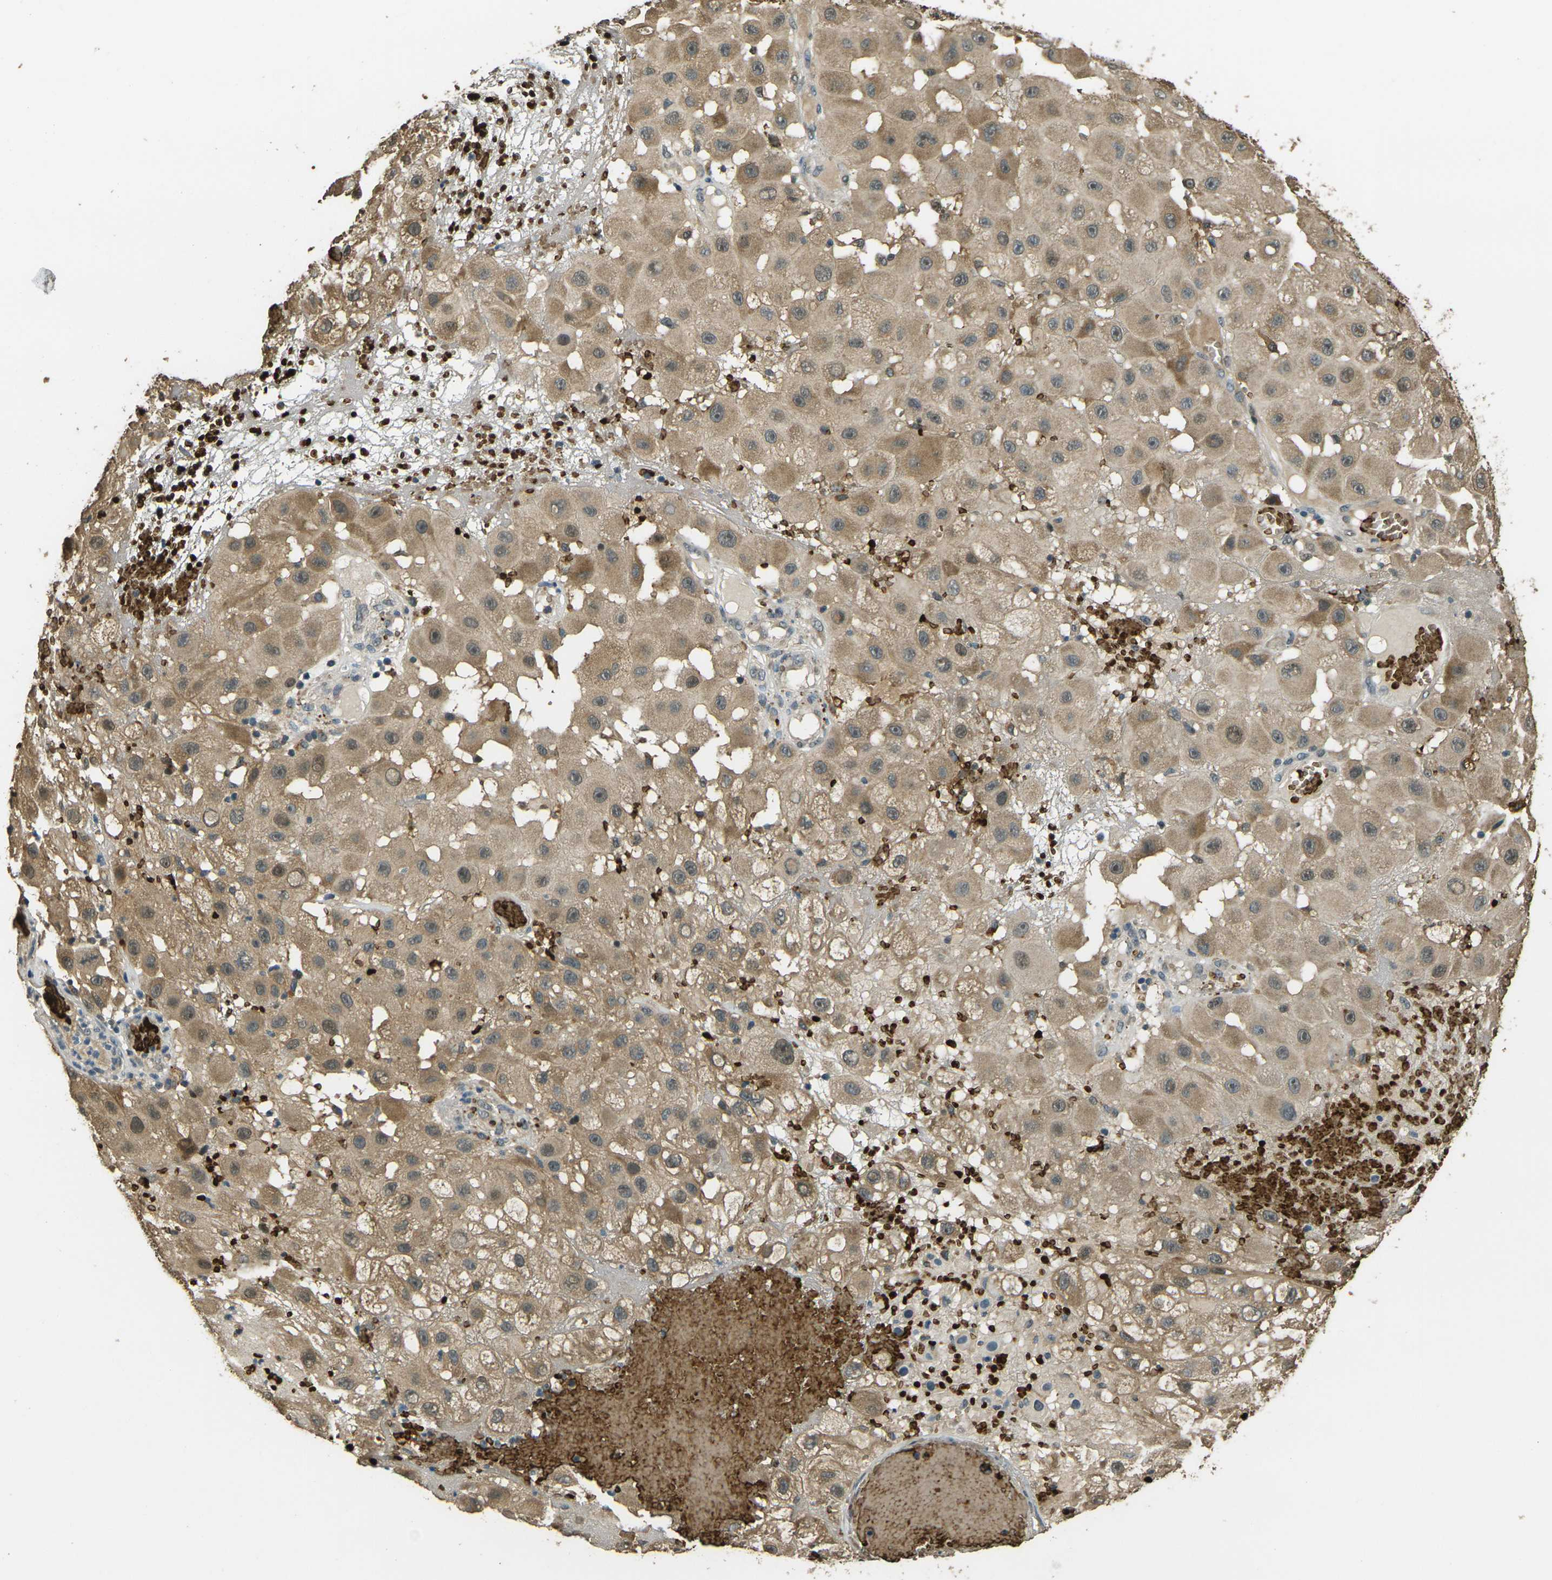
{"staining": {"intensity": "moderate", "quantity": "25%-75%", "location": "cytoplasmic/membranous"}, "tissue": "melanoma", "cell_type": "Tumor cells", "image_type": "cancer", "snomed": [{"axis": "morphology", "description": "Malignant melanoma, NOS"}, {"axis": "topography", "description": "Skin"}], "caption": "A histopathology image of melanoma stained for a protein shows moderate cytoplasmic/membranous brown staining in tumor cells. (DAB (3,3'-diaminobenzidine) IHC, brown staining for protein, blue staining for nuclei).", "gene": "TOR1A", "patient": {"sex": "female", "age": 81}}